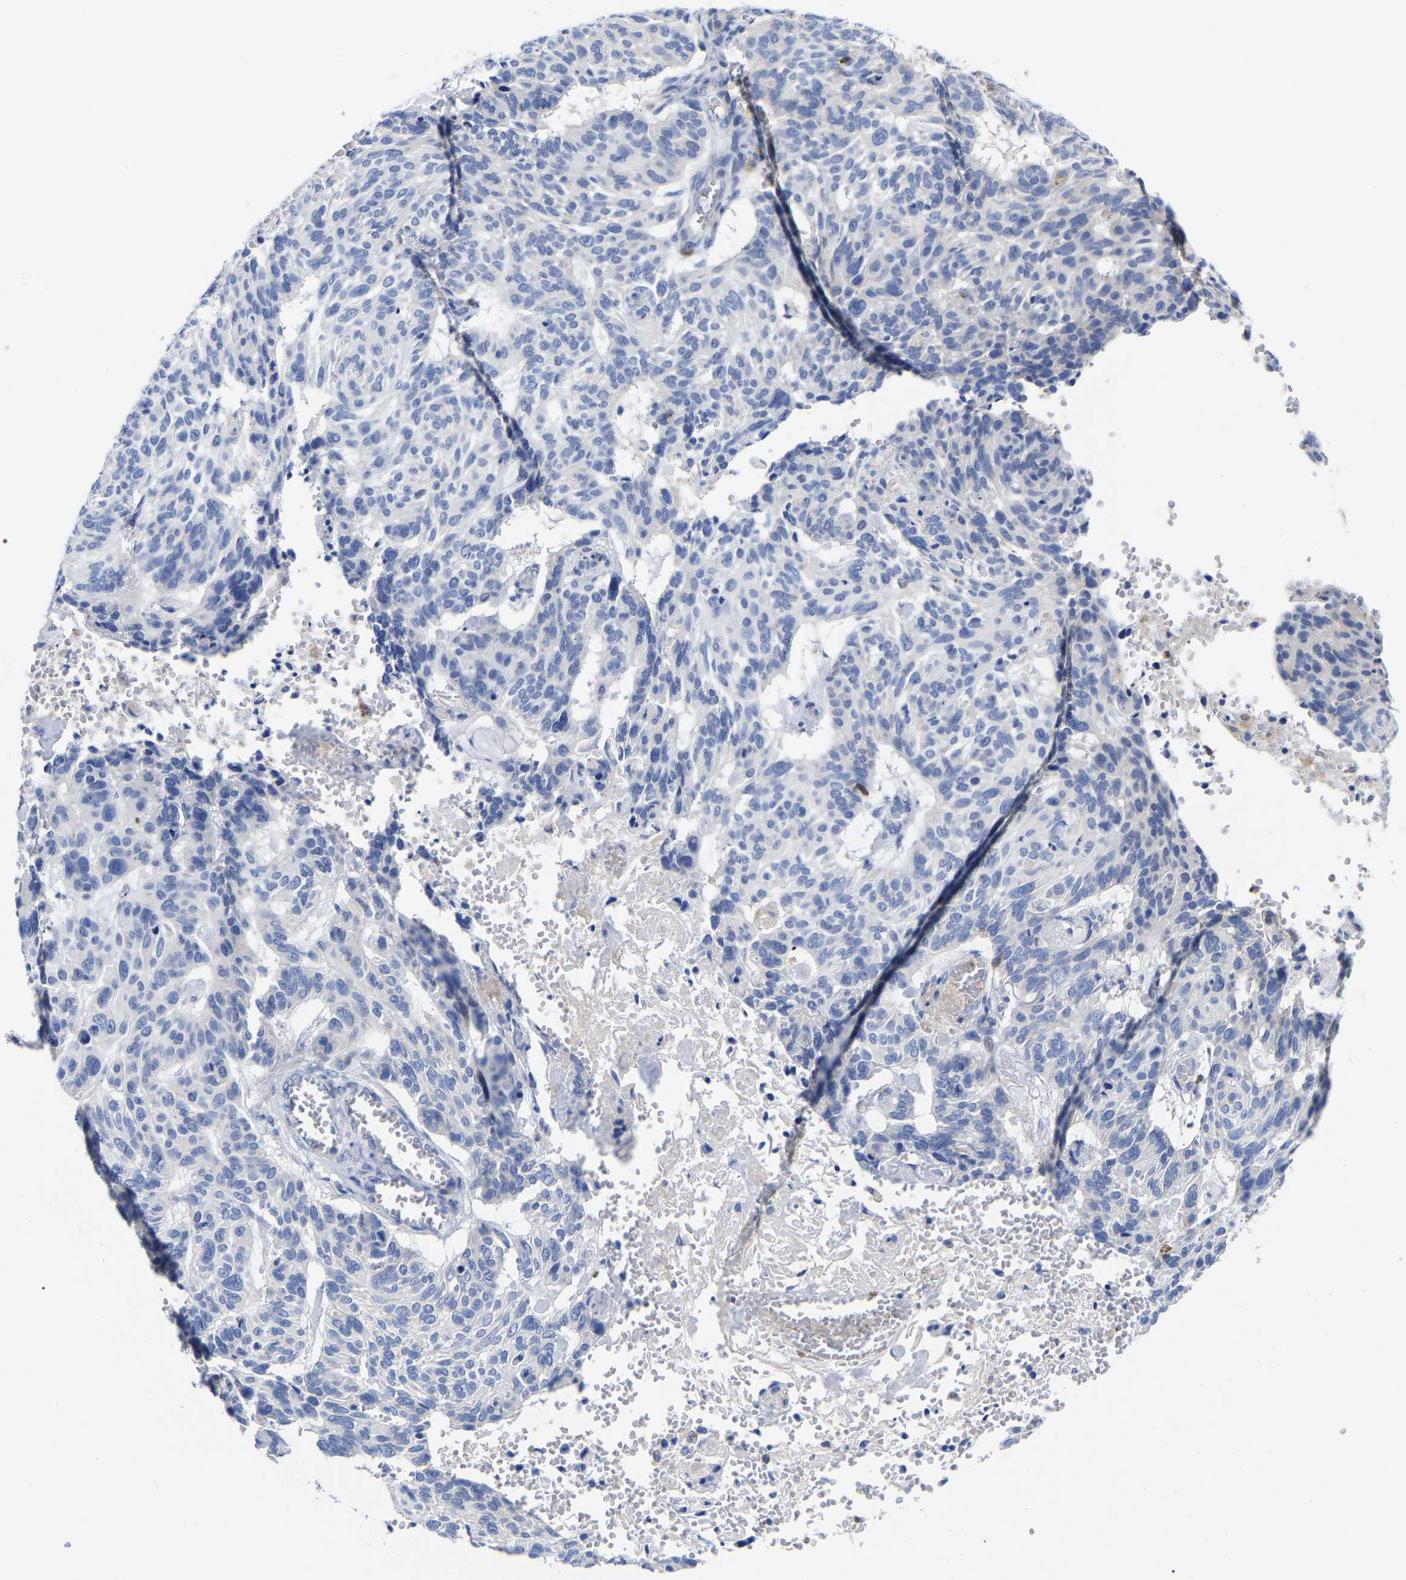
{"staining": {"intensity": "negative", "quantity": "none", "location": "none"}, "tissue": "skin cancer", "cell_type": "Tumor cells", "image_type": "cancer", "snomed": [{"axis": "morphology", "description": "Basal cell carcinoma"}, {"axis": "topography", "description": "Skin"}], "caption": "Skin basal cell carcinoma stained for a protein using immunohistochemistry displays no positivity tumor cells.", "gene": "PTPN7", "patient": {"sex": "male", "age": 85}}